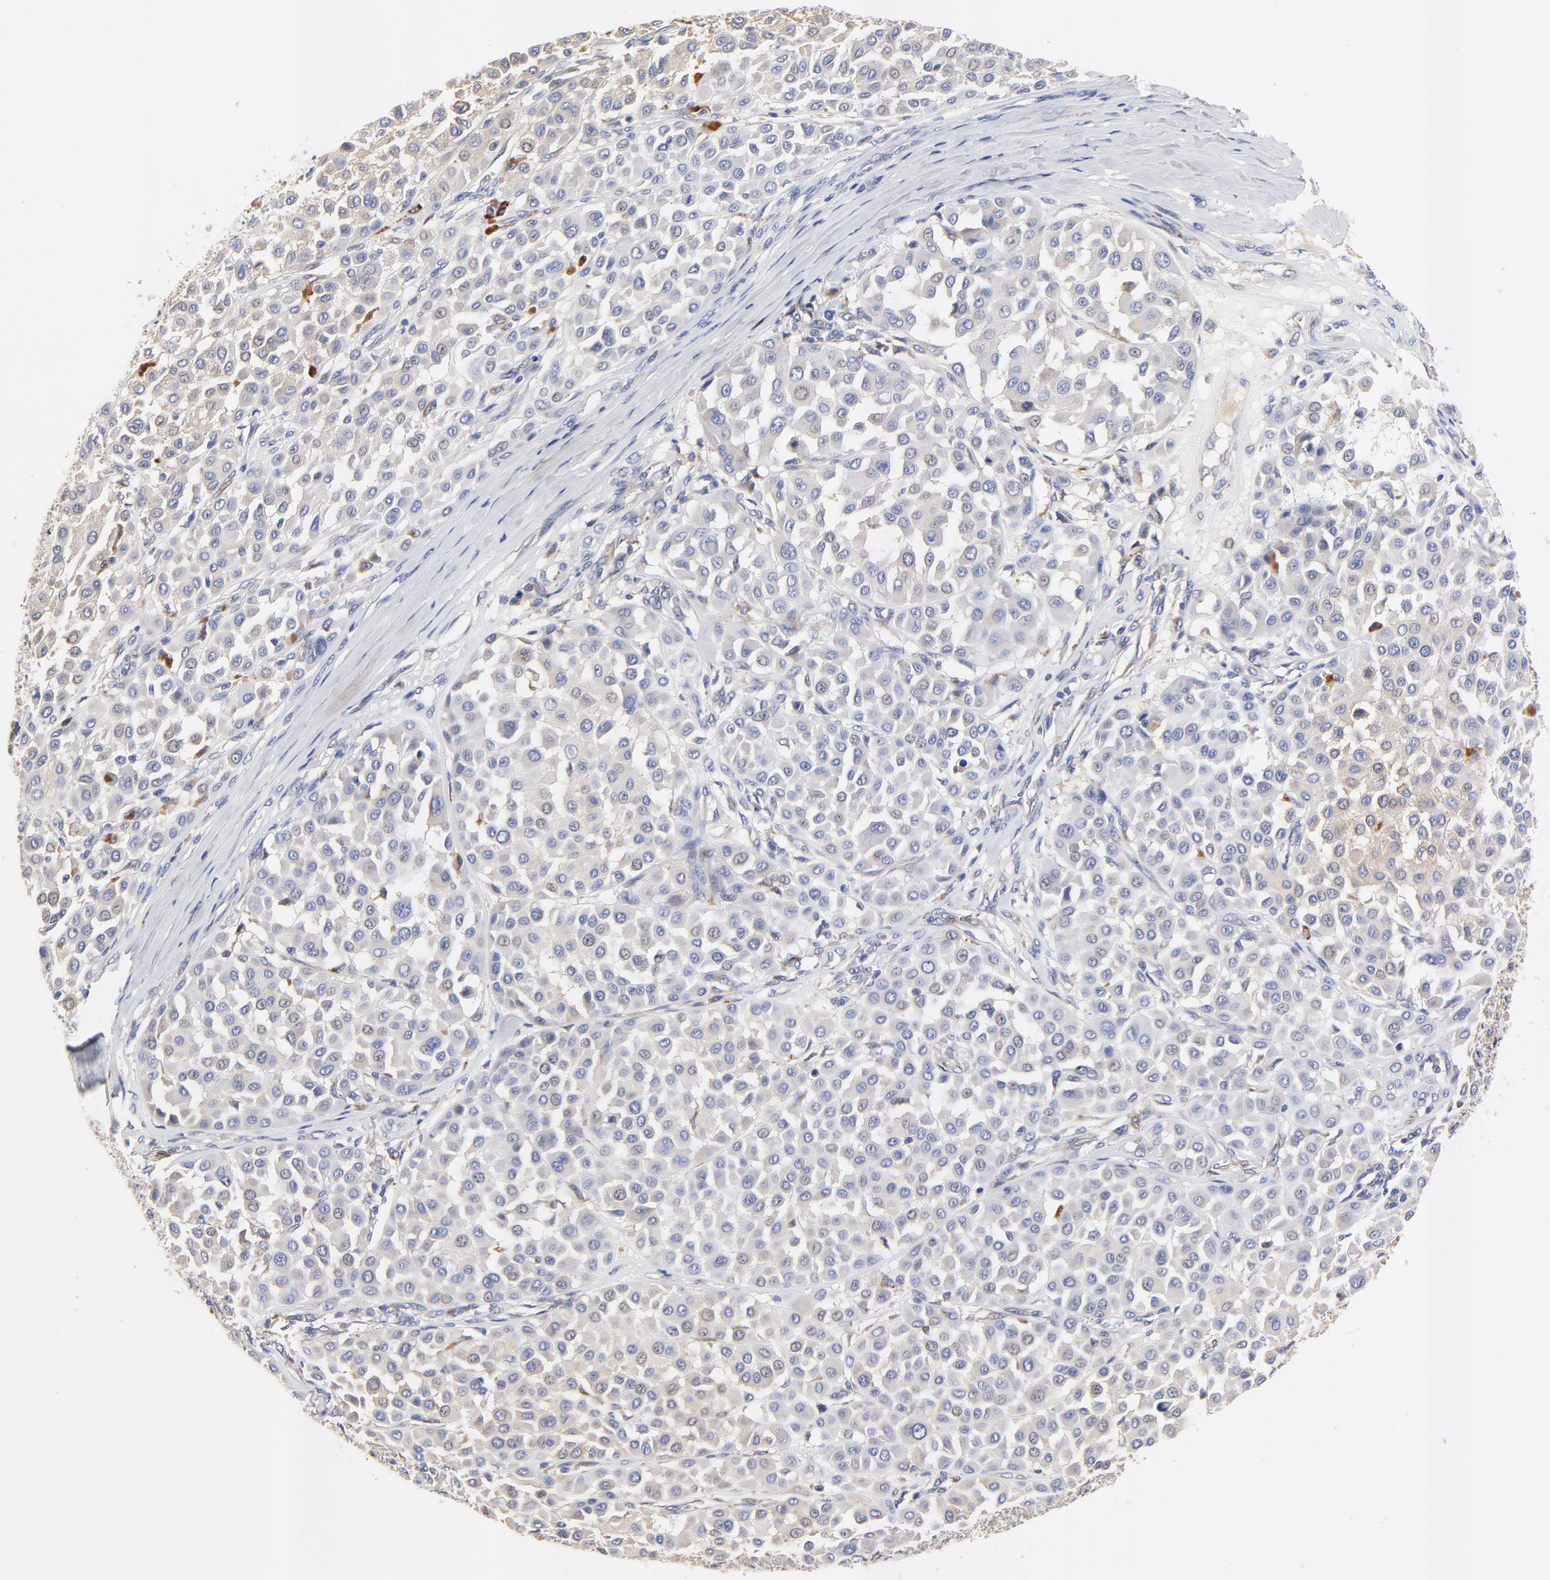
{"staining": {"intensity": "weak", "quantity": "<25%", "location": "cytoplasmic/membranous"}, "tissue": "melanoma", "cell_type": "Tumor cells", "image_type": "cancer", "snomed": [{"axis": "morphology", "description": "Malignant melanoma, Metastatic site"}, {"axis": "topography", "description": "Soft tissue"}], "caption": "Human malignant melanoma (metastatic site) stained for a protein using immunohistochemistry (IHC) demonstrates no expression in tumor cells.", "gene": "FBXL2", "patient": {"sex": "male", "age": 41}}